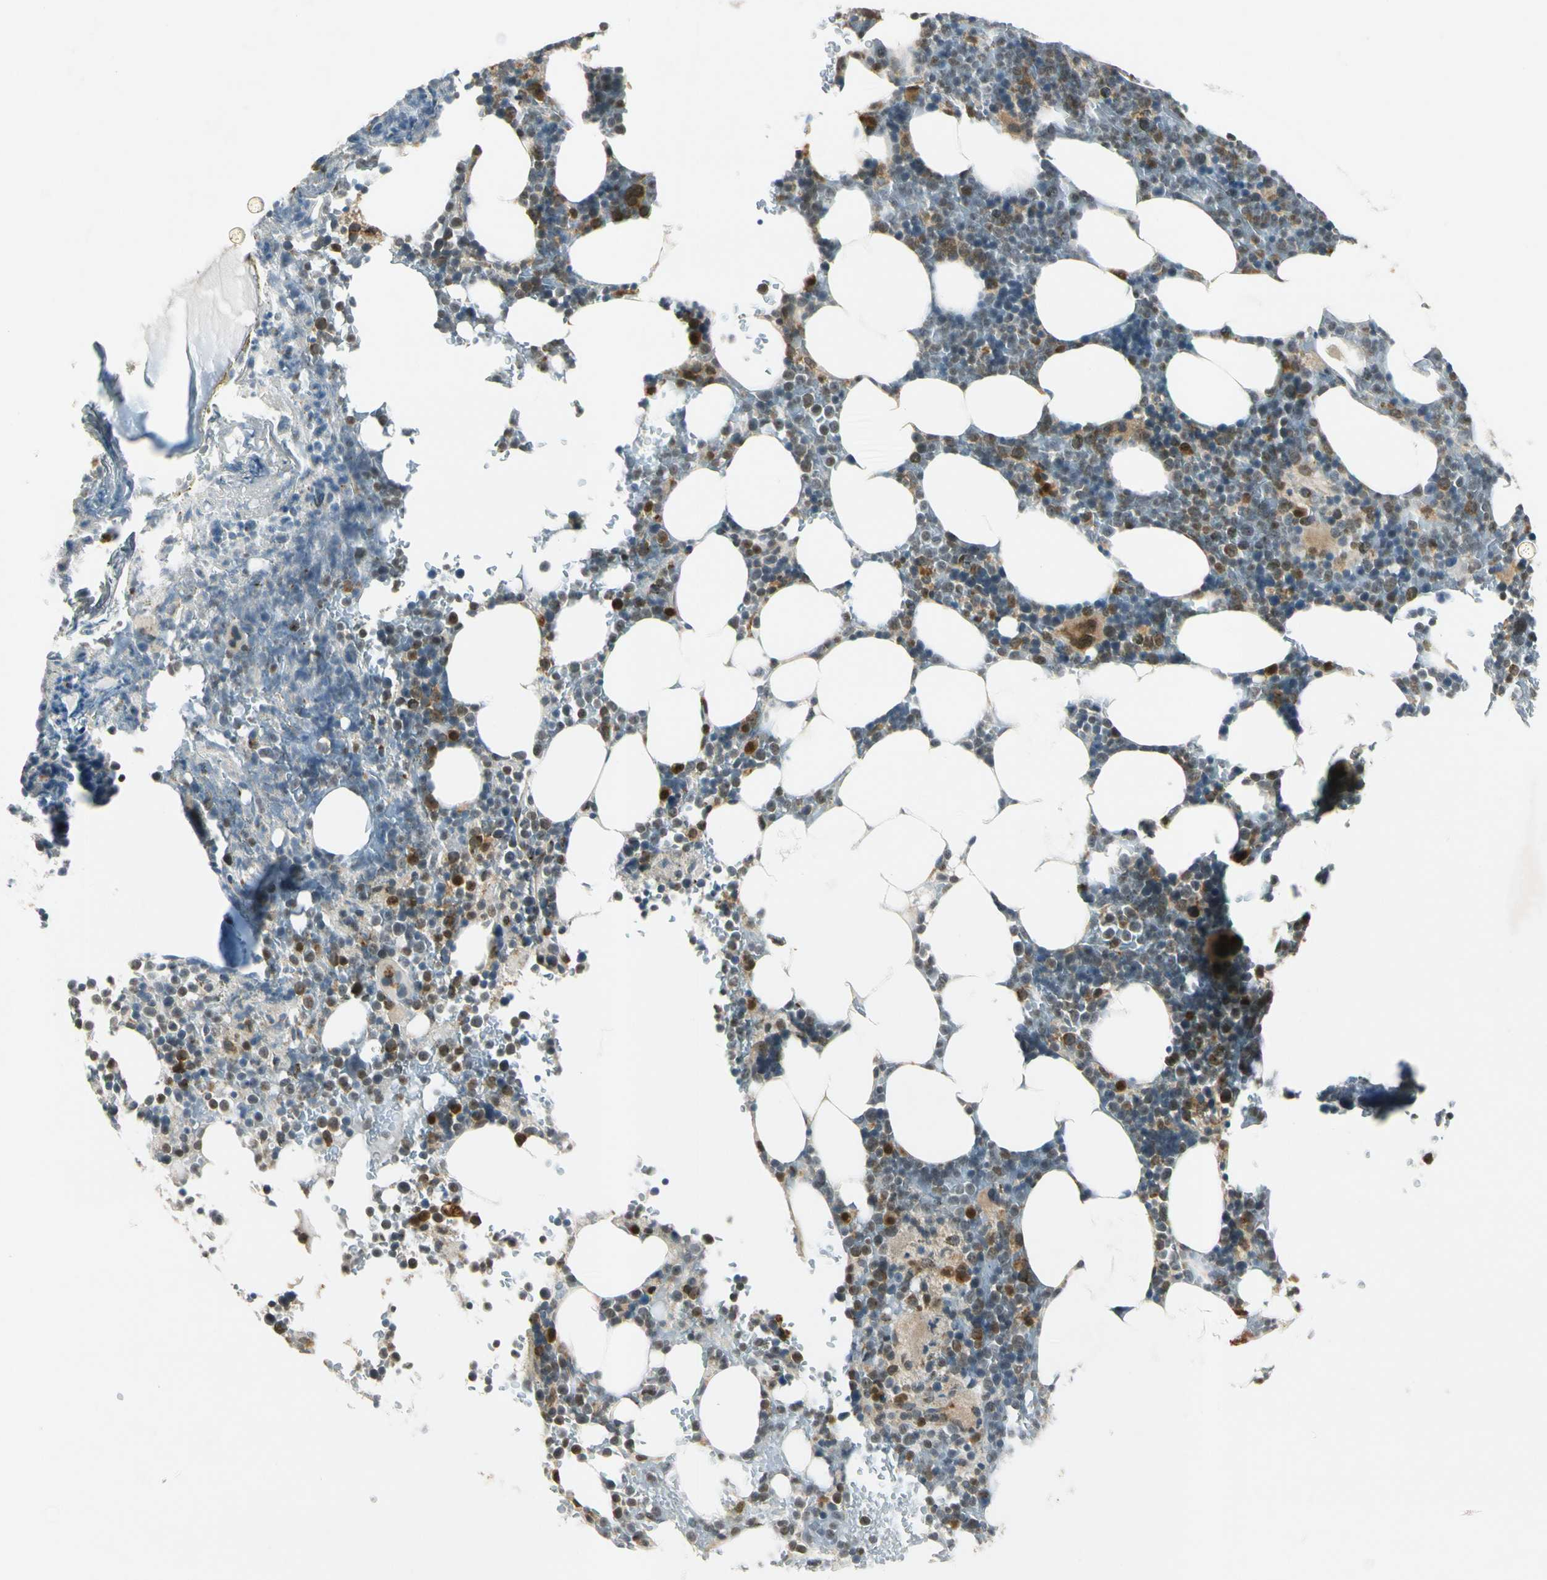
{"staining": {"intensity": "moderate", "quantity": "25%-75%", "location": "nuclear"}, "tissue": "bone marrow", "cell_type": "Hematopoietic cells", "image_type": "normal", "snomed": [{"axis": "morphology", "description": "Normal tissue, NOS"}, {"axis": "topography", "description": "Bone marrow"}], "caption": "IHC of unremarkable bone marrow reveals medium levels of moderate nuclear expression in approximately 25%-75% of hematopoietic cells. (brown staining indicates protein expression, while blue staining denotes nuclei).", "gene": "RPS6KB2", "patient": {"sex": "female", "age": 73}}